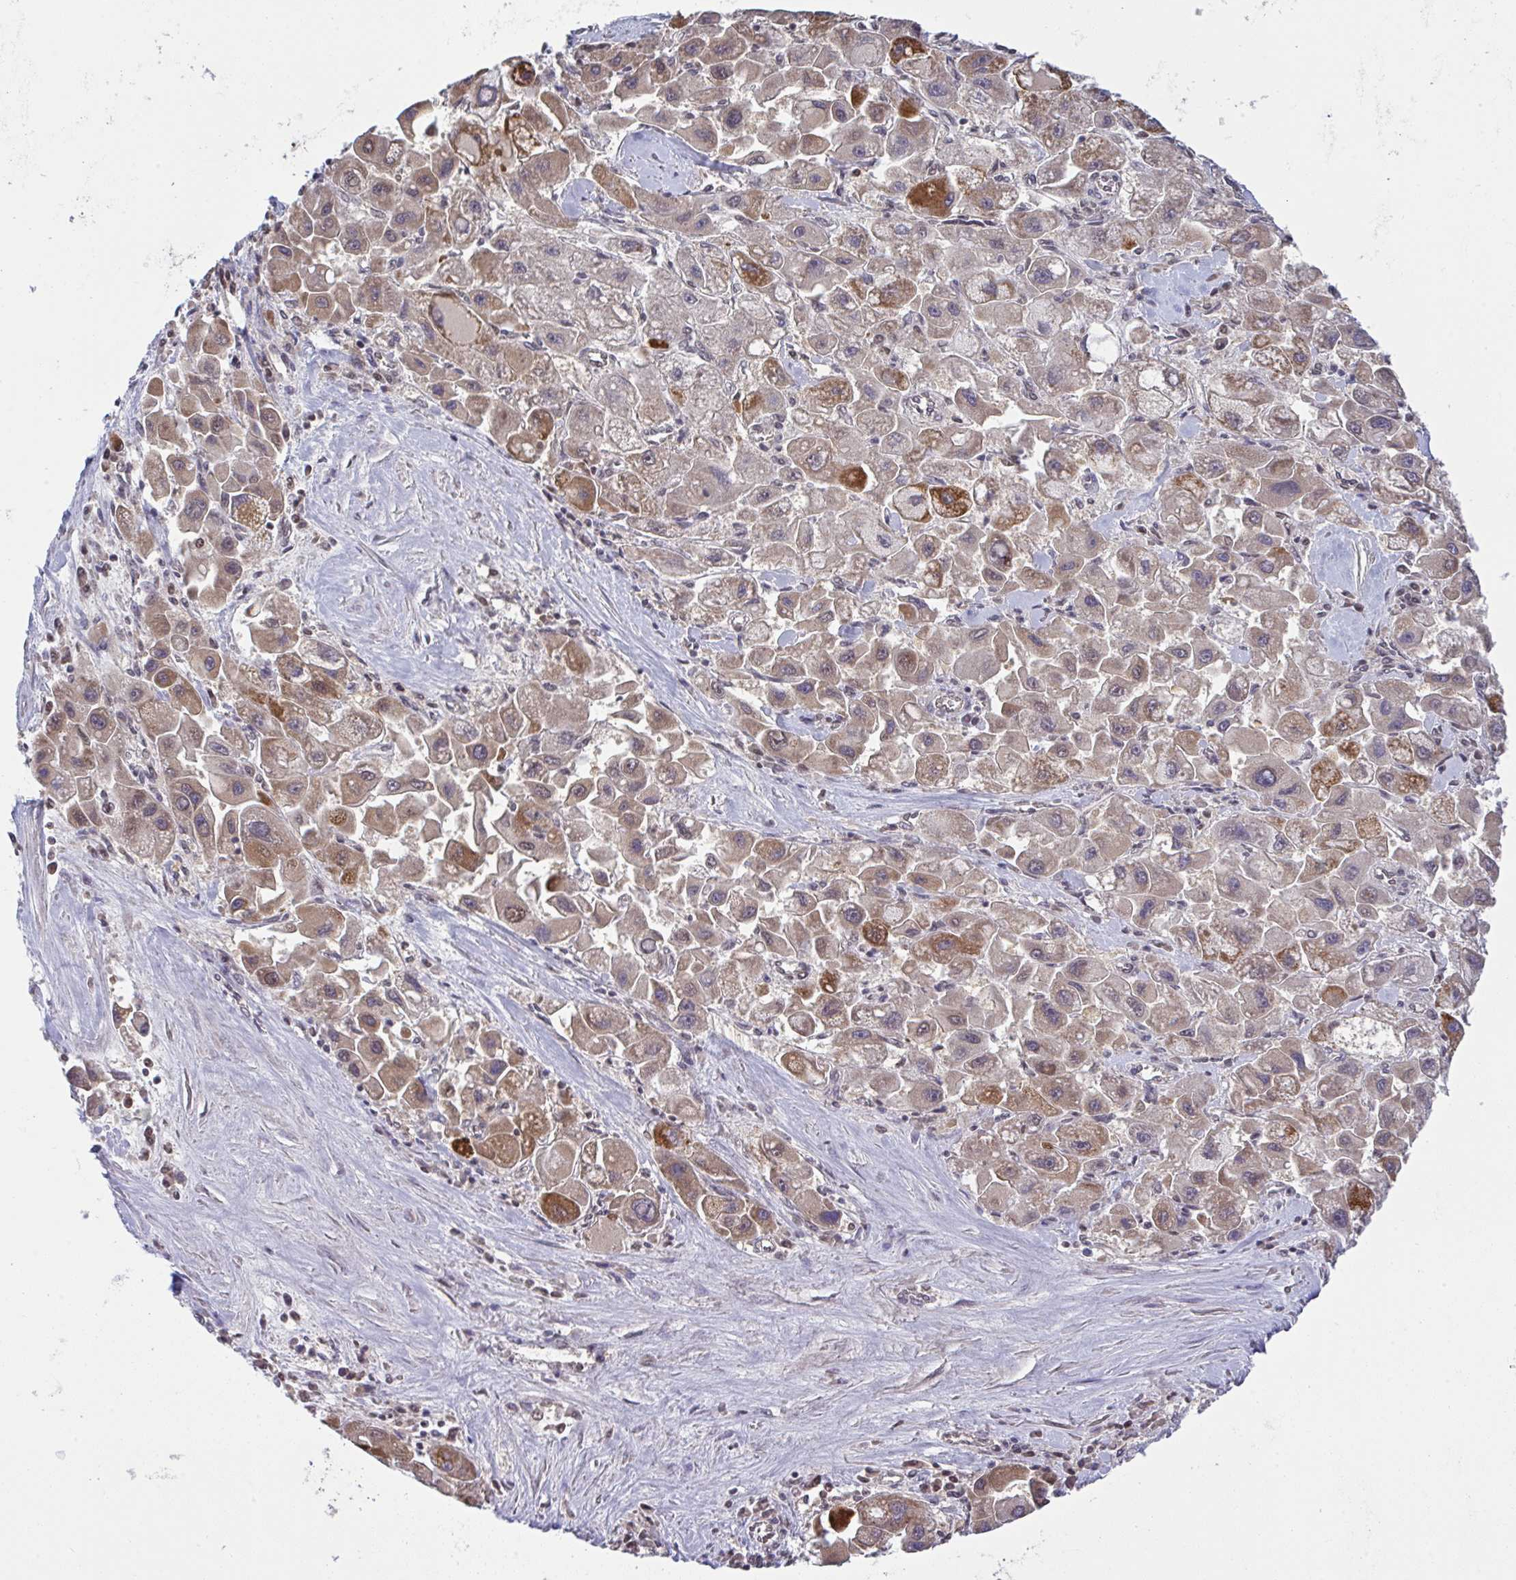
{"staining": {"intensity": "strong", "quantity": "25%-75%", "location": "cytoplasmic/membranous"}, "tissue": "liver cancer", "cell_type": "Tumor cells", "image_type": "cancer", "snomed": [{"axis": "morphology", "description": "Carcinoma, Hepatocellular, NOS"}, {"axis": "topography", "description": "Liver"}], "caption": "Brown immunohistochemical staining in human liver cancer (hepatocellular carcinoma) displays strong cytoplasmic/membranous positivity in about 25%-75% of tumor cells.", "gene": "C9orf64", "patient": {"sex": "male", "age": 24}}